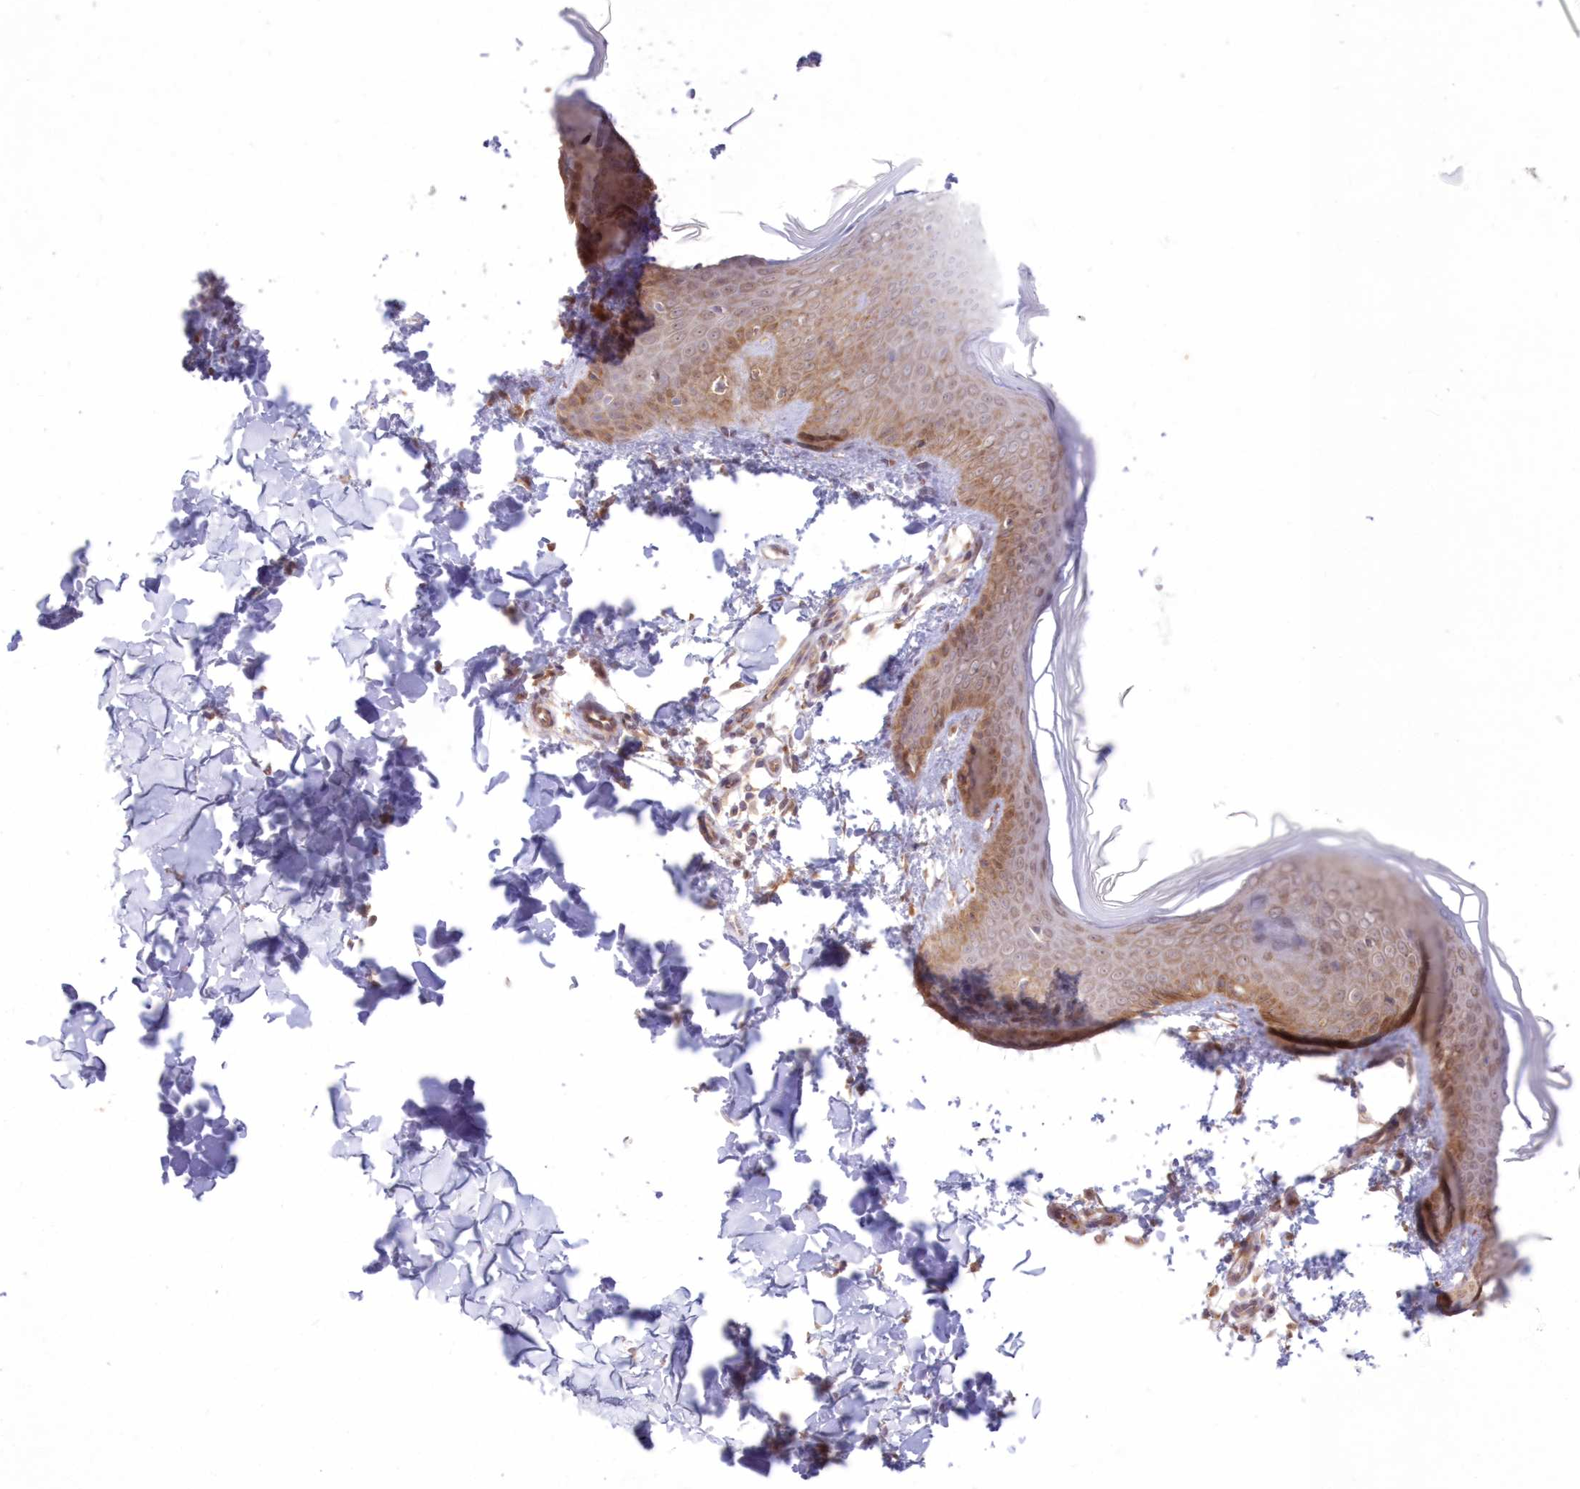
{"staining": {"intensity": "moderate", "quantity": ">75%", "location": "cytoplasmic/membranous"}, "tissue": "skin", "cell_type": "Fibroblasts", "image_type": "normal", "snomed": [{"axis": "morphology", "description": "Normal tissue, NOS"}, {"axis": "topography", "description": "Skin"}], "caption": "Immunohistochemistry histopathology image of benign human skin stained for a protein (brown), which exhibits medium levels of moderate cytoplasmic/membranous staining in about >75% of fibroblasts.", "gene": "RNPEP", "patient": {"sex": "male", "age": 36}}